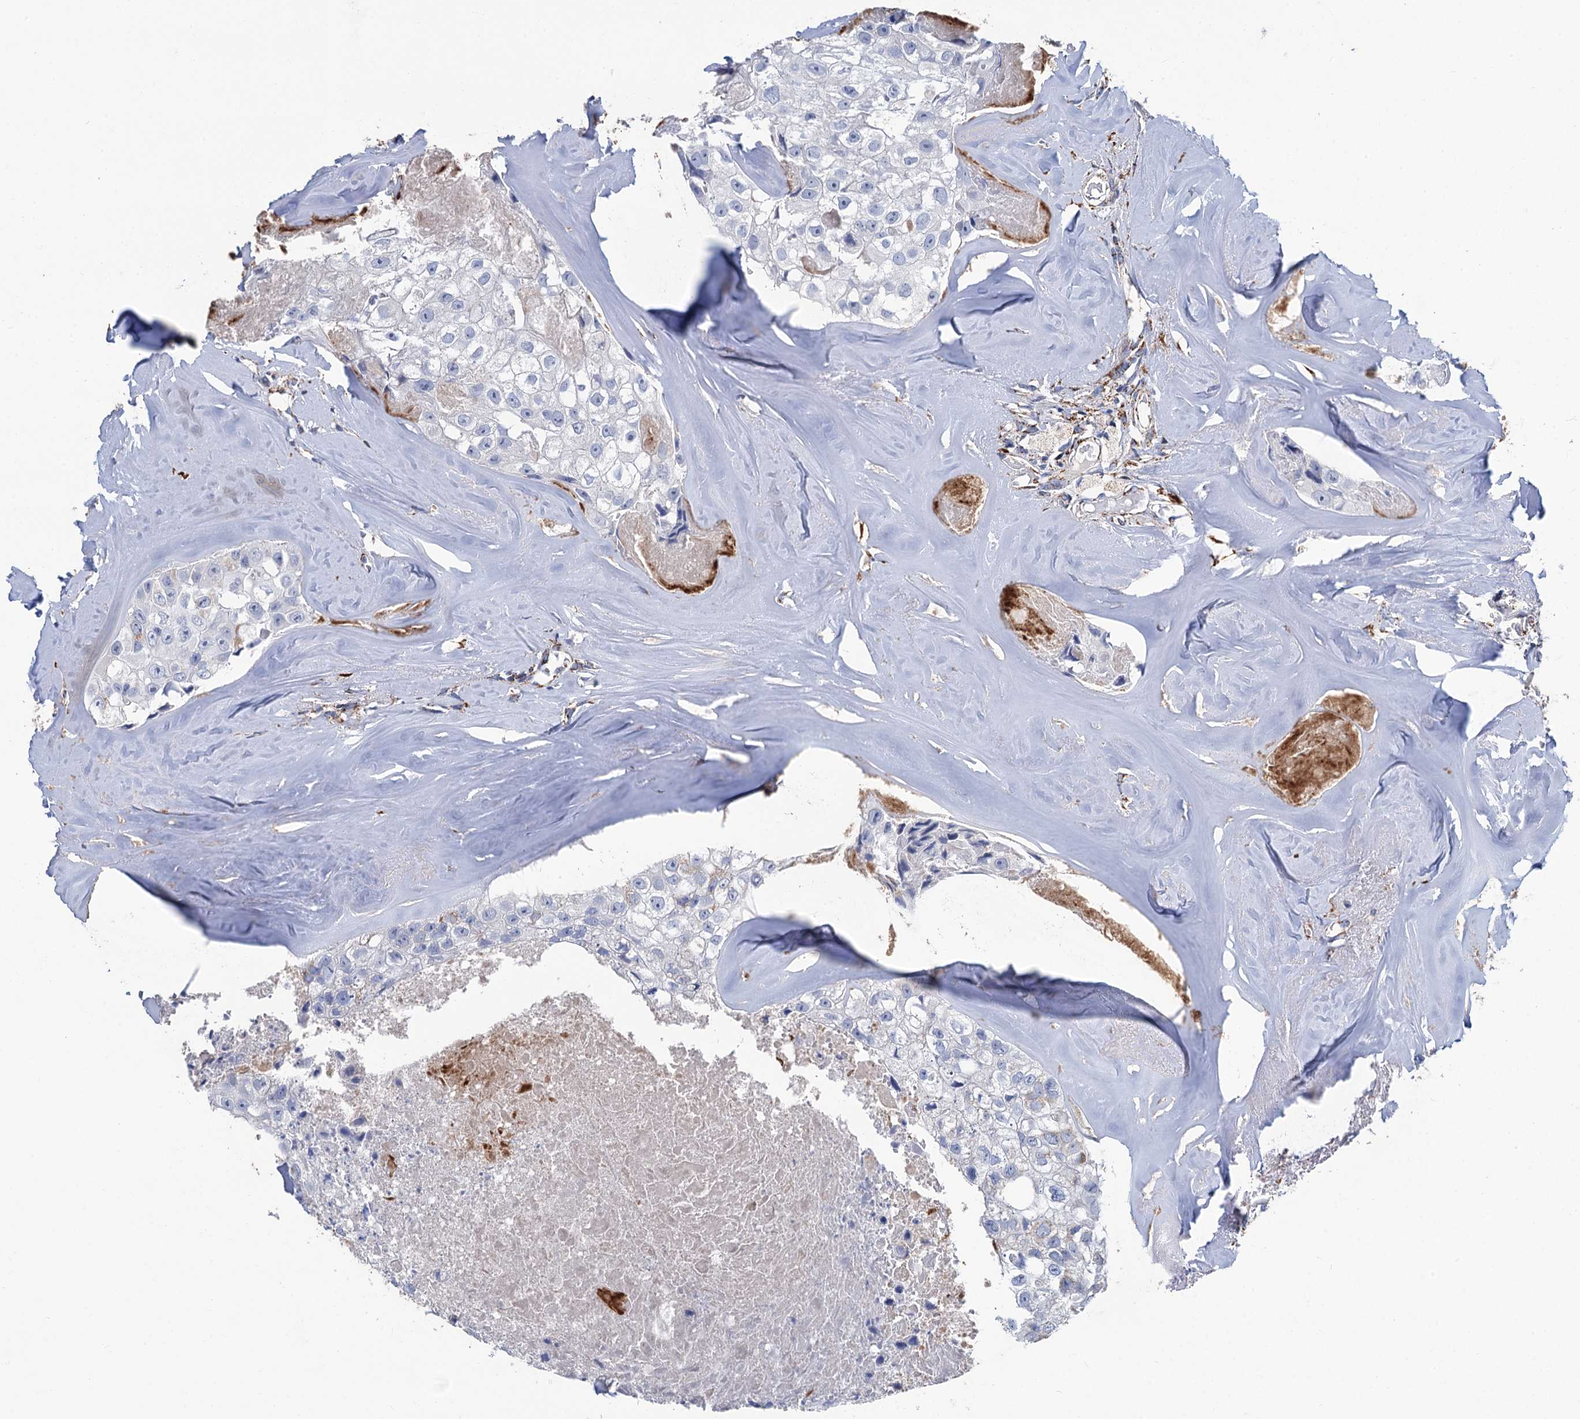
{"staining": {"intensity": "moderate", "quantity": "25%-75%", "location": "cytoplasmic/membranous"}, "tissue": "head and neck cancer", "cell_type": "Tumor cells", "image_type": "cancer", "snomed": [{"axis": "morphology", "description": "Adenocarcinoma, NOS"}, {"axis": "morphology", "description": "Adenocarcinoma, metastatic, NOS"}, {"axis": "topography", "description": "Head-Neck"}], "caption": "The micrograph shows immunohistochemical staining of metastatic adenocarcinoma (head and neck). There is moderate cytoplasmic/membranous expression is appreciated in about 25%-75% of tumor cells. (brown staining indicates protein expression, while blue staining denotes nuclei).", "gene": "IVD", "patient": {"sex": "male", "age": 75}}